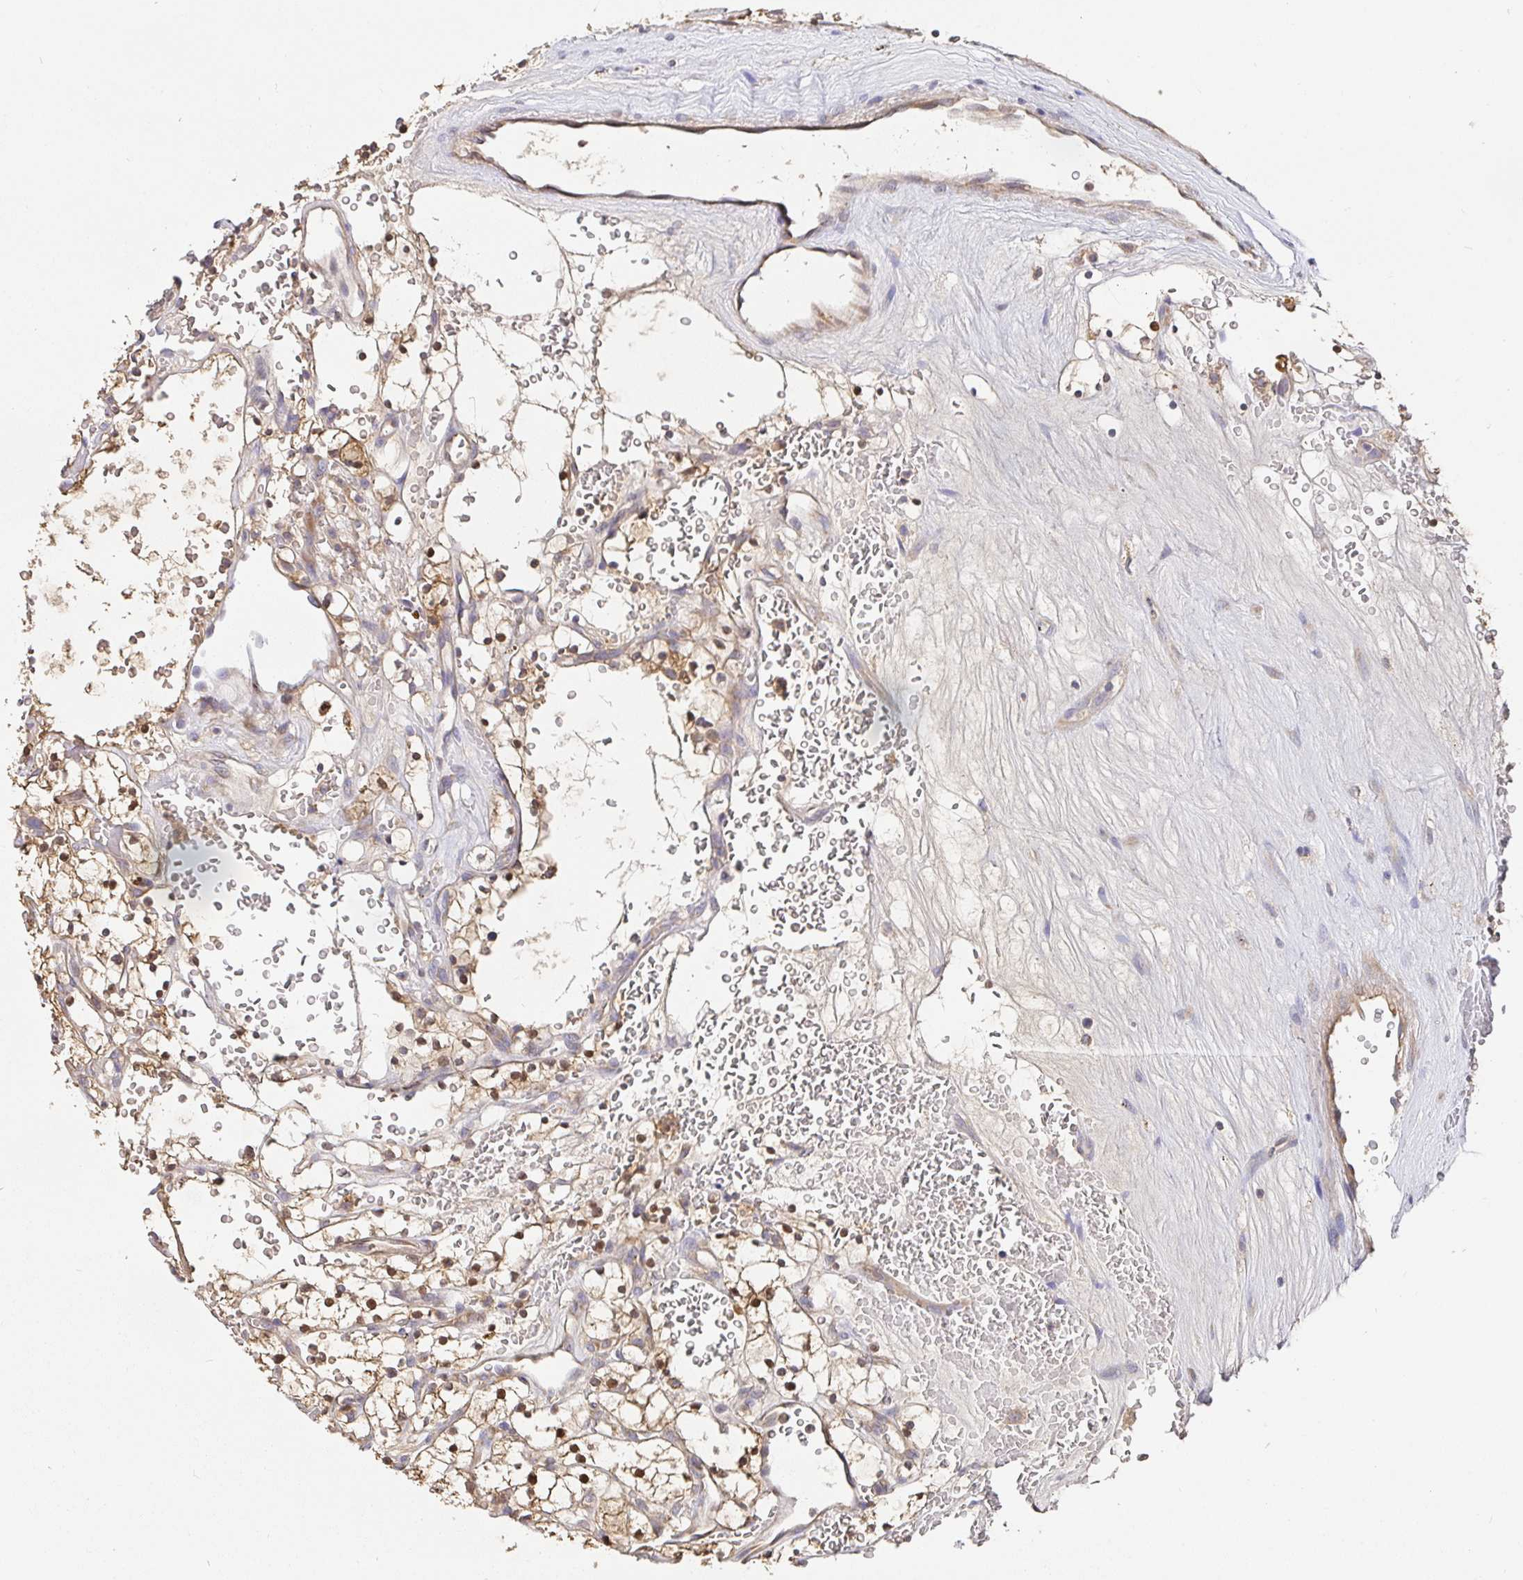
{"staining": {"intensity": "weak", "quantity": ">75%", "location": "cytoplasmic/membranous,nuclear"}, "tissue": "renal cancer", "cell_type": "Tumor cells", "image_type": "cancer", "snomed": [{"axis": "morphology", "description": "Adenocarcinoma, NOS"}, {"axis": "topography", "description": "Kidney"}], "caption": "An image of renal cancer stained for a protein demonstrates weak cytoplasmic/membranous and nuclear brown staining in tumor cells. The staining is performed using DAB brown chromogen to label protein expression. The nuclei are counter-stained blue using hematoxylin.", "gene": "HAGH", "patient": {"sex": "female", "age": 64}}